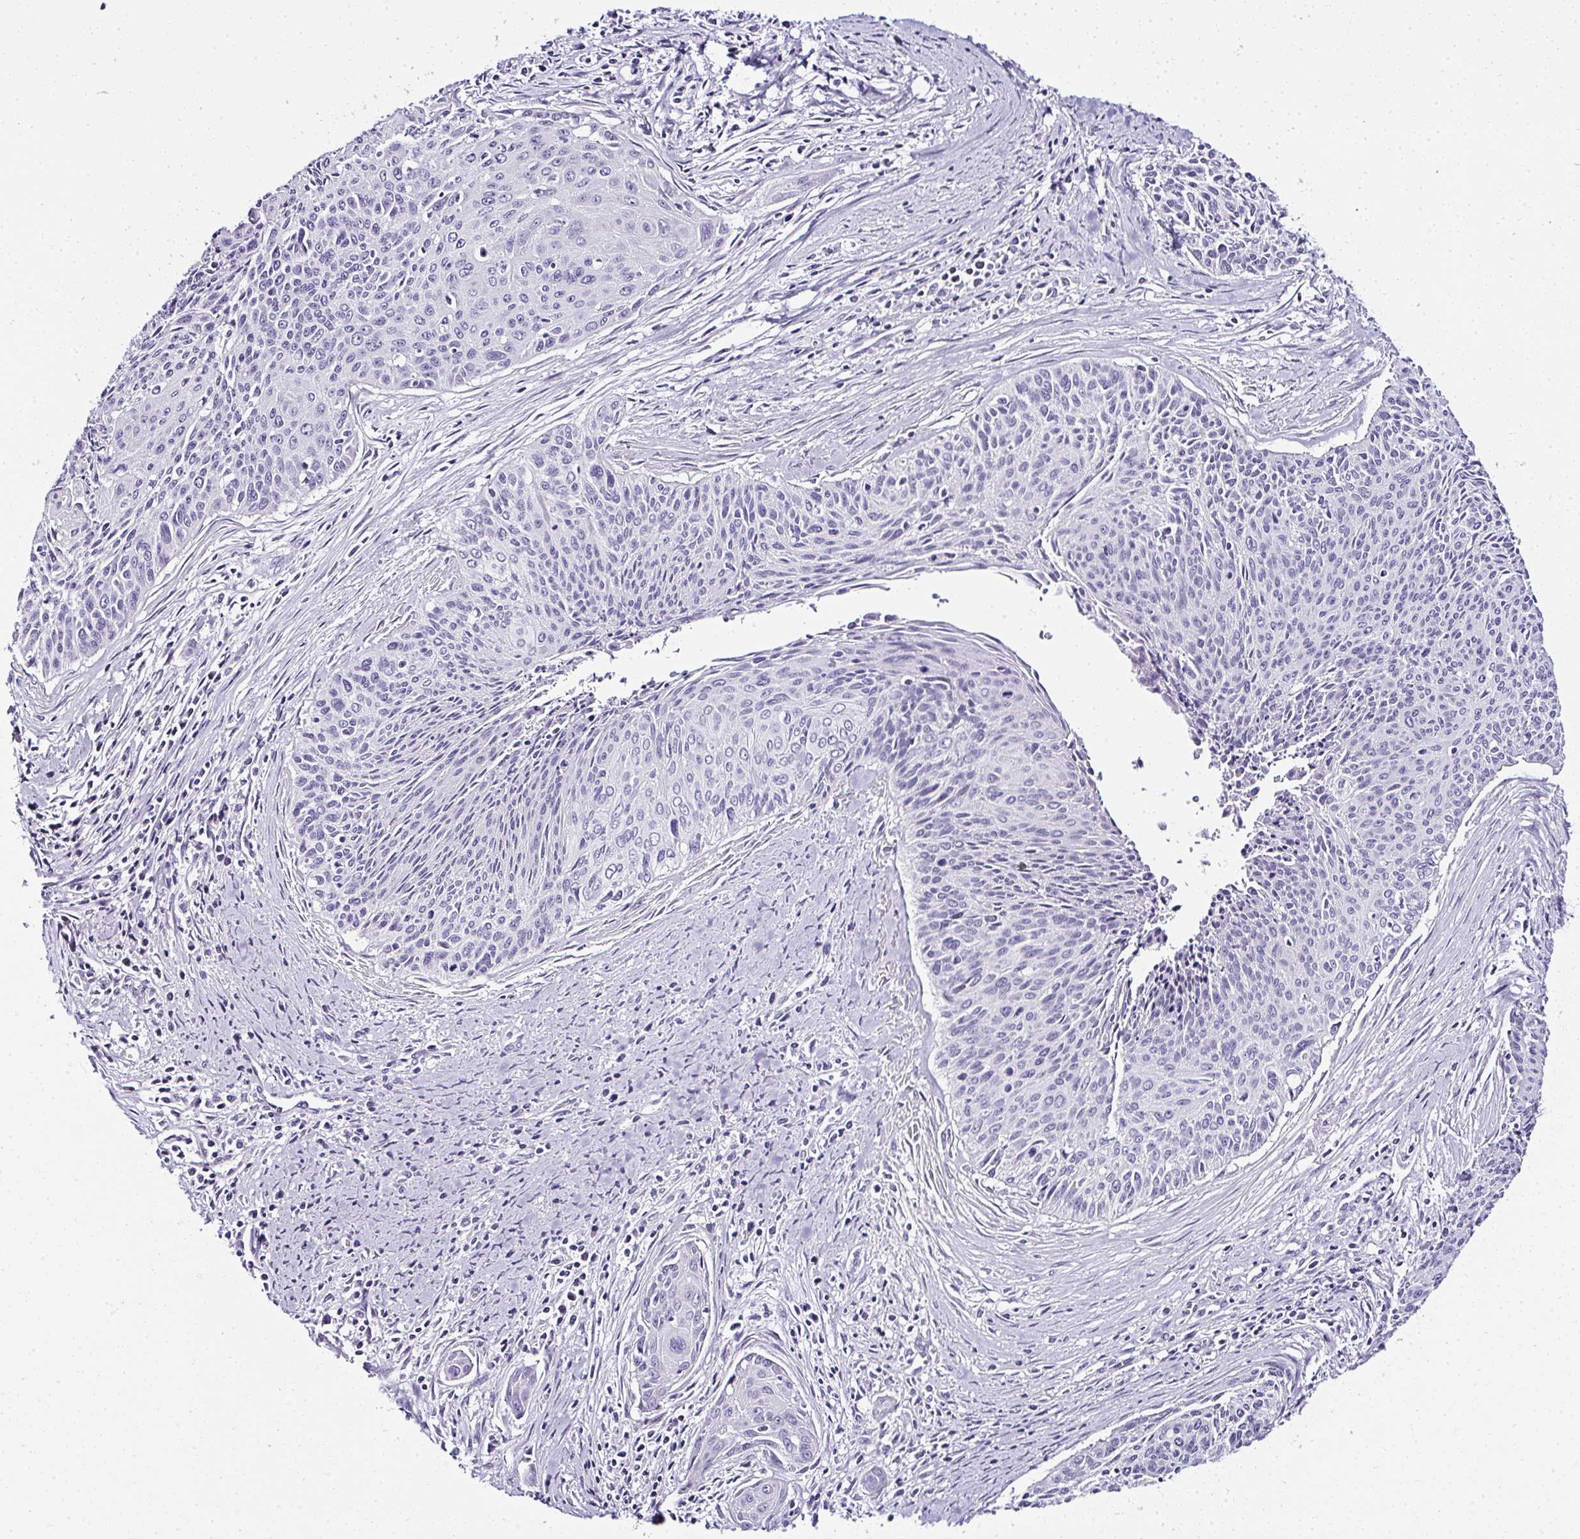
{"staining": {"intensity": "negative", "quantity": "none", "location": "none"}, "tissue": "cervical cancer", "cell_type": "Tumor cells", "image_type": "cancer", "snomed": [{"axis": "morphology", "description": "Squamous cell carcinoma, NOS"}, {"axis": "topography", "description": "Cervix"}], "caption": "Protein analysis of cervical squamous cell carcinoma exhibits no significant positivity in tumor cells. (DAB immunohistochemistry (IHC) with hematoxylin counter stain).", "gene": "RNF183", "patient": {"sex": "female", "age": 55}}